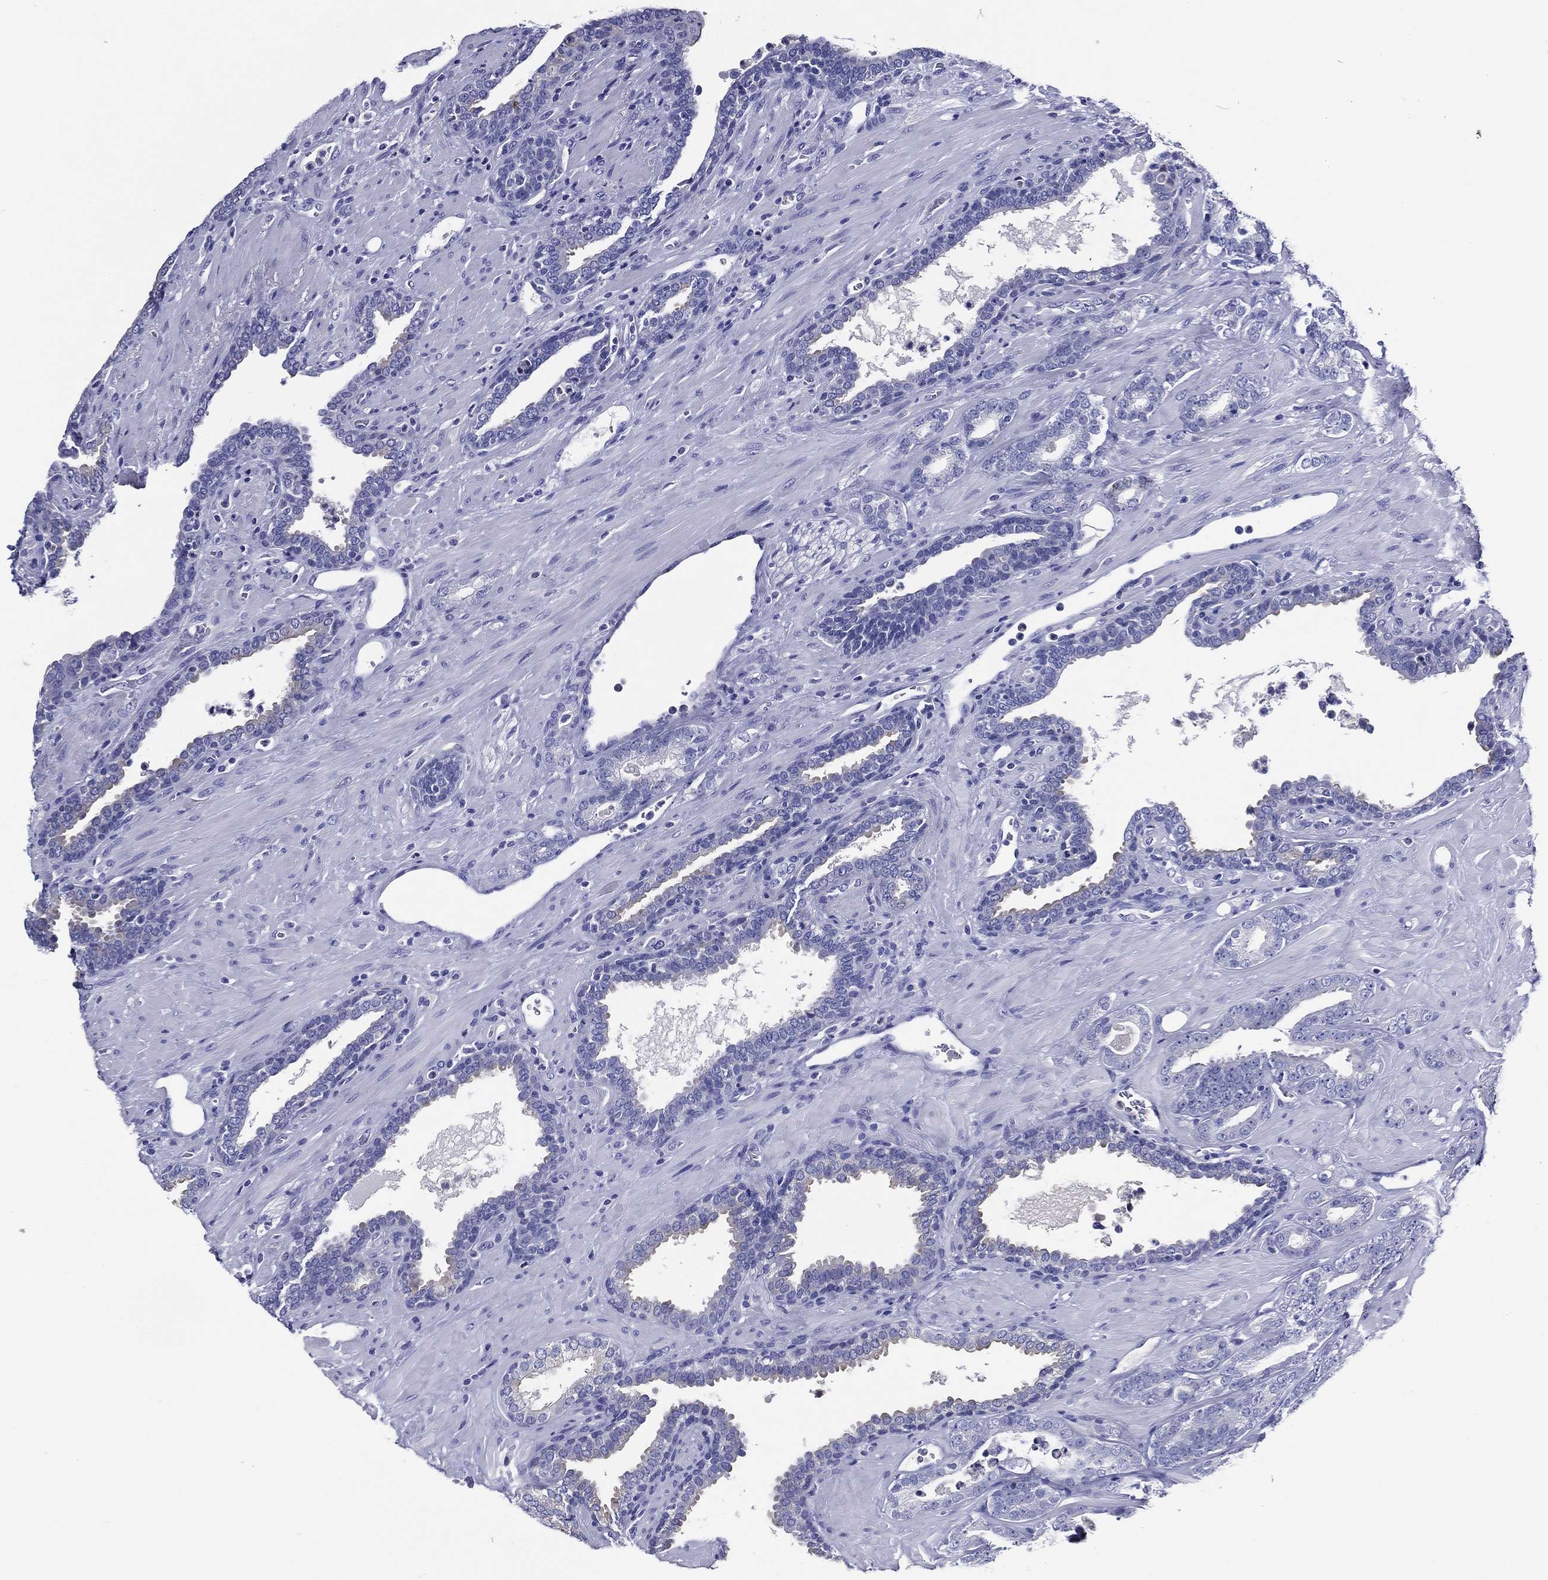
{"staining": {"intensity": "negative", "quantity": "none", "location": "none"}, "tissue": "prostate cancer", "cell_type": "Tumor cells", "image_type": "cancer", "snomed": [{"axis": "morphology", "description": "Adenocarcinoma, Low grade"}, {"axis": "topography", "description": "Prostate"}], "caption": "Immunohistochemistry (IHC) of low-grade adenocarcinoma (prostate) demonstrates no positivity in tumor cells.", "gene": "ACE2", "patient": {"sex": "male", "age": 61}}